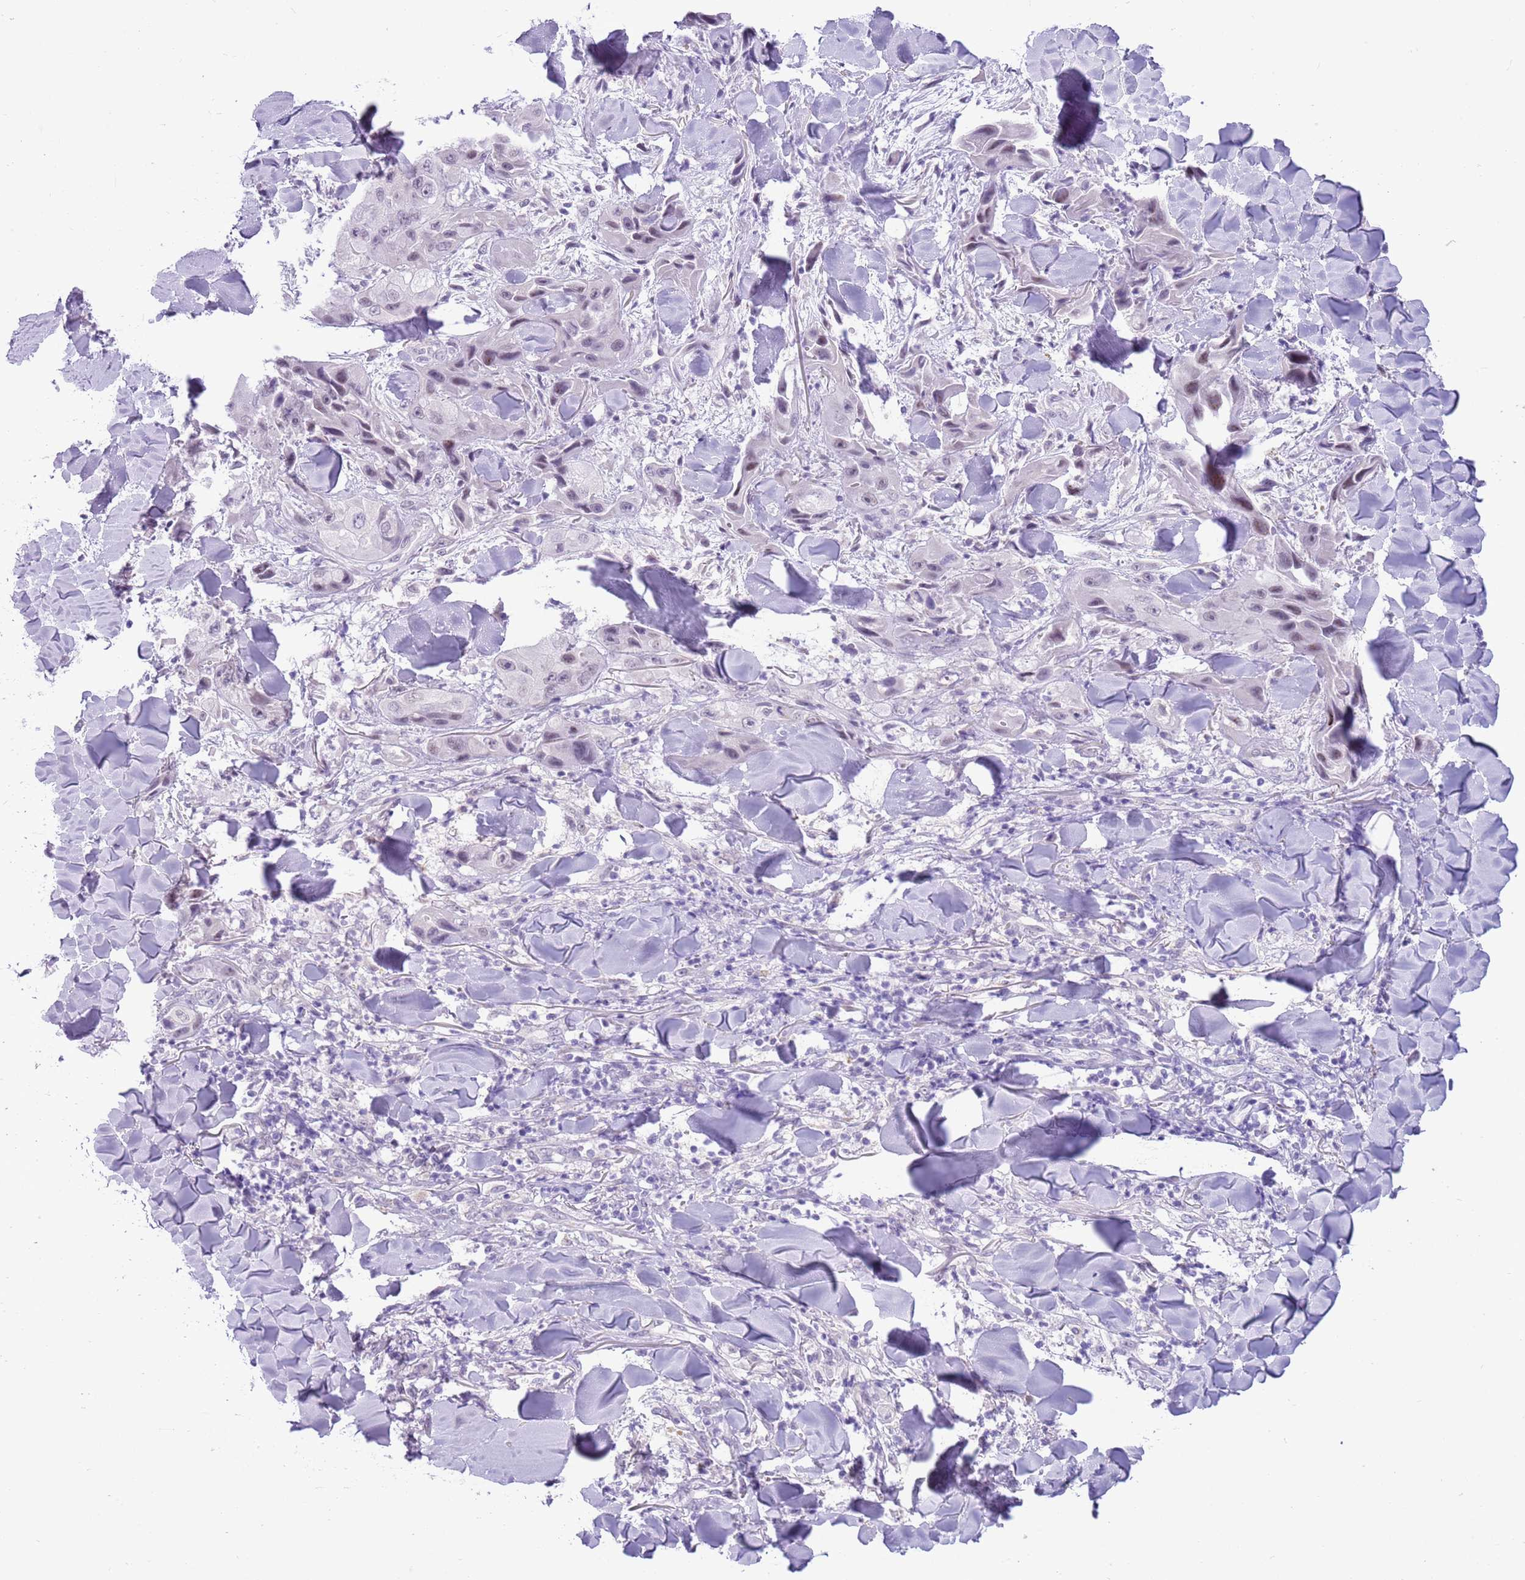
{"staining": {"intensity": "moderate", "quantity": "<25%", "location": "nuclear"}, "tissue": "skin cancer", "cell_type": "Tumor cells", "image_type": "cancer", "snomed": [{"axis": "morphology", "description": "Squamous cell carcinoma, NOS"}, {"axis": "topography", "description": "Skin"}, {"axis": "topography", "description": "Subcutis"}], "caption": "Skin cancer (squamous cell carcinoma) stained with DAB immunohistochemistry (IHC) demonstrates low levels of moderate nuclear expression in approximately <25% of tumor cells. (DAB = brown stain, brightfield microscopy at high magnification).", "gene": "FAM120C", "patient": {"sex": "male", "age": 73}}